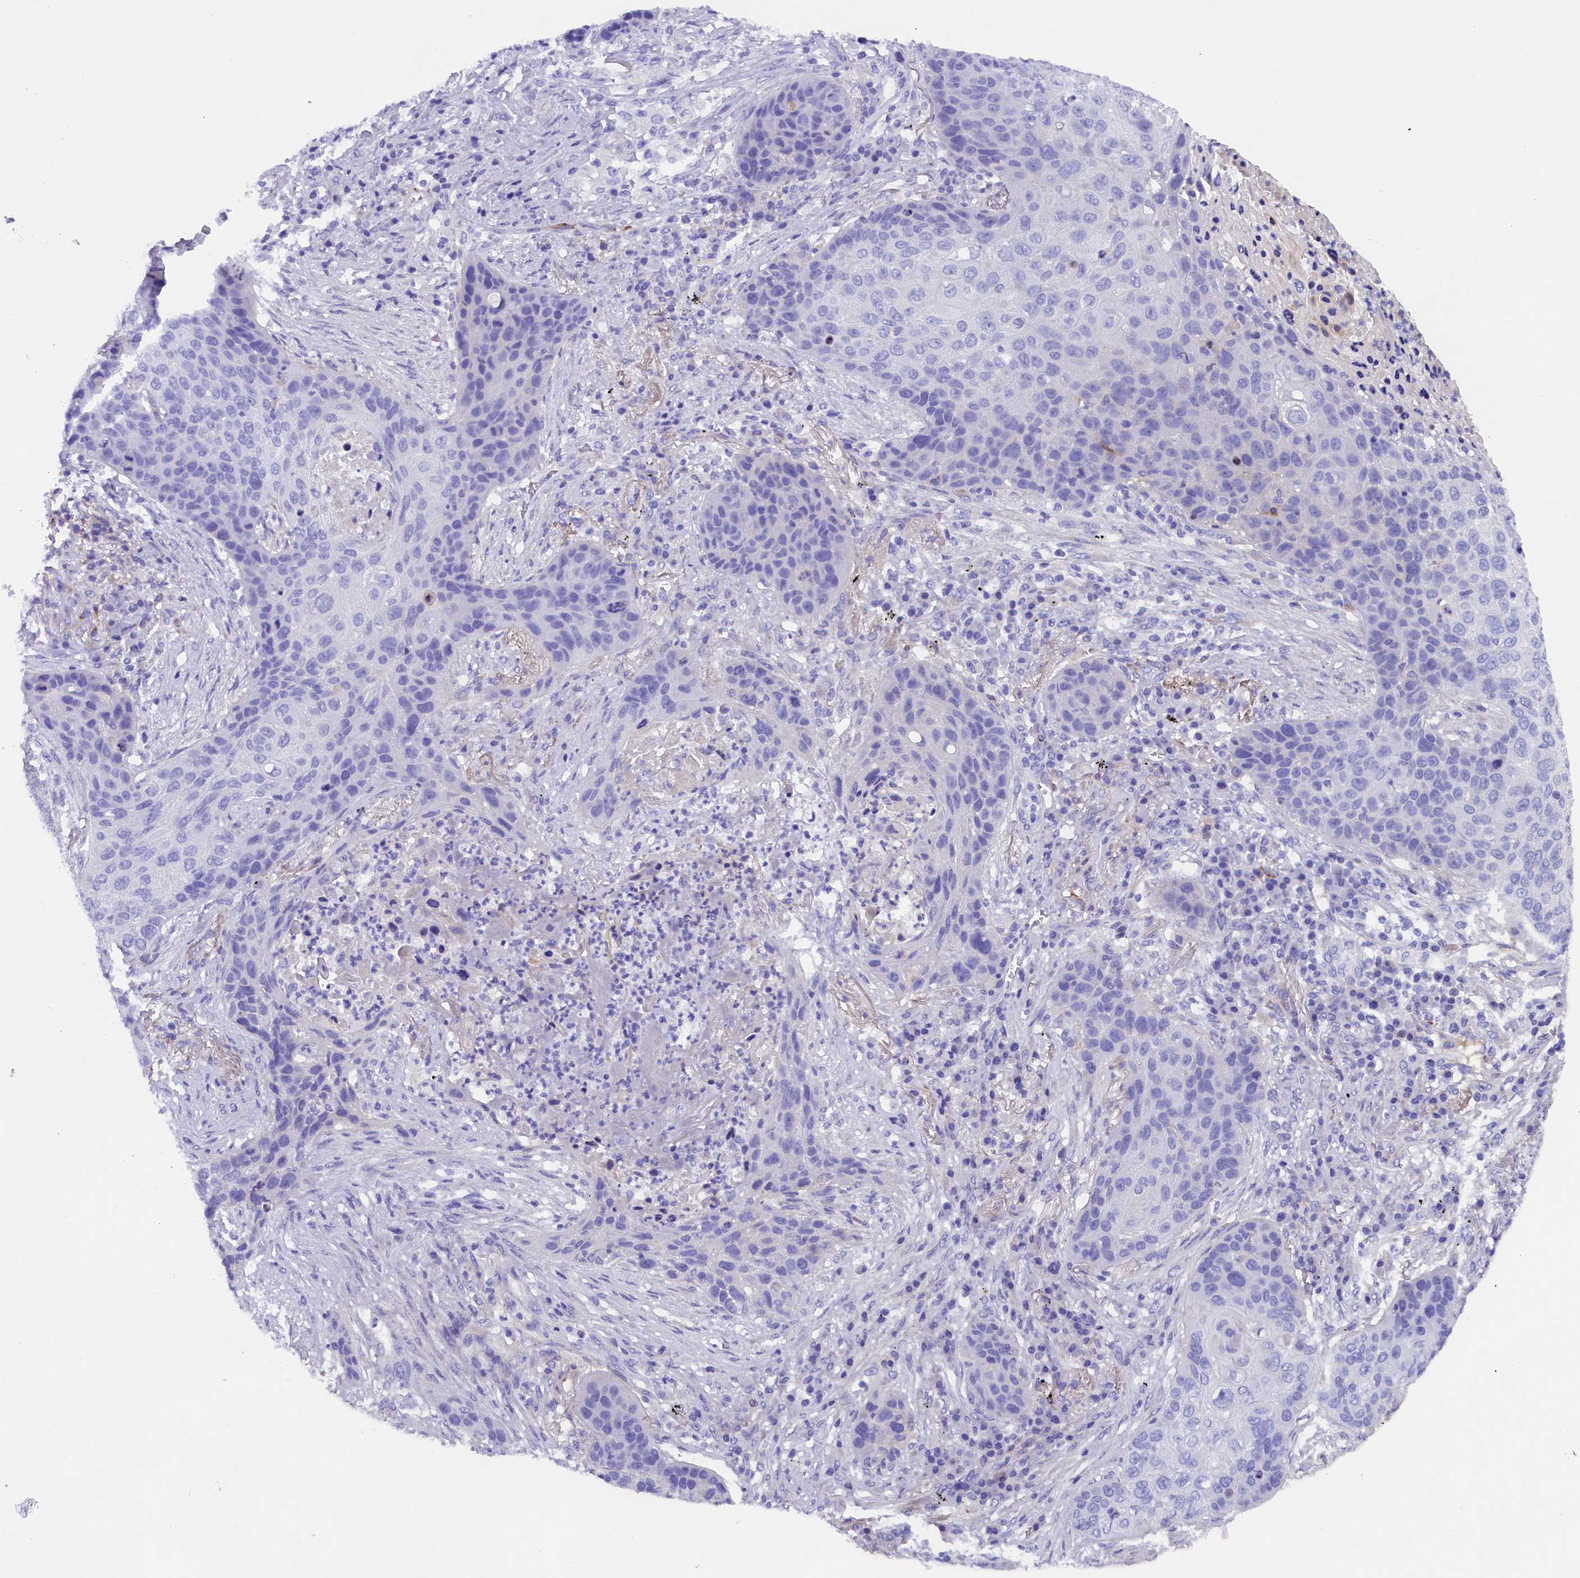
{"staining": {"intensity": "negative", "quantity": "none", "location": "none"}, "tissue": "lung cancer", "cell_type": "Tumor cells", "image_type": "cancer", "snomed": [{"axis": "morphology", "description": "Squamous cell carcinoma, NOS"}, {"axis": "topography", "description": "Lung"}], "caption": "High power microscopy micrograph of an IHC histopathology image of squamous cell carcinoma (lung), revealing no significant staining in tumor cells.", "gene": "SOD3", "patient": {"sex": "female", "age": 63}}